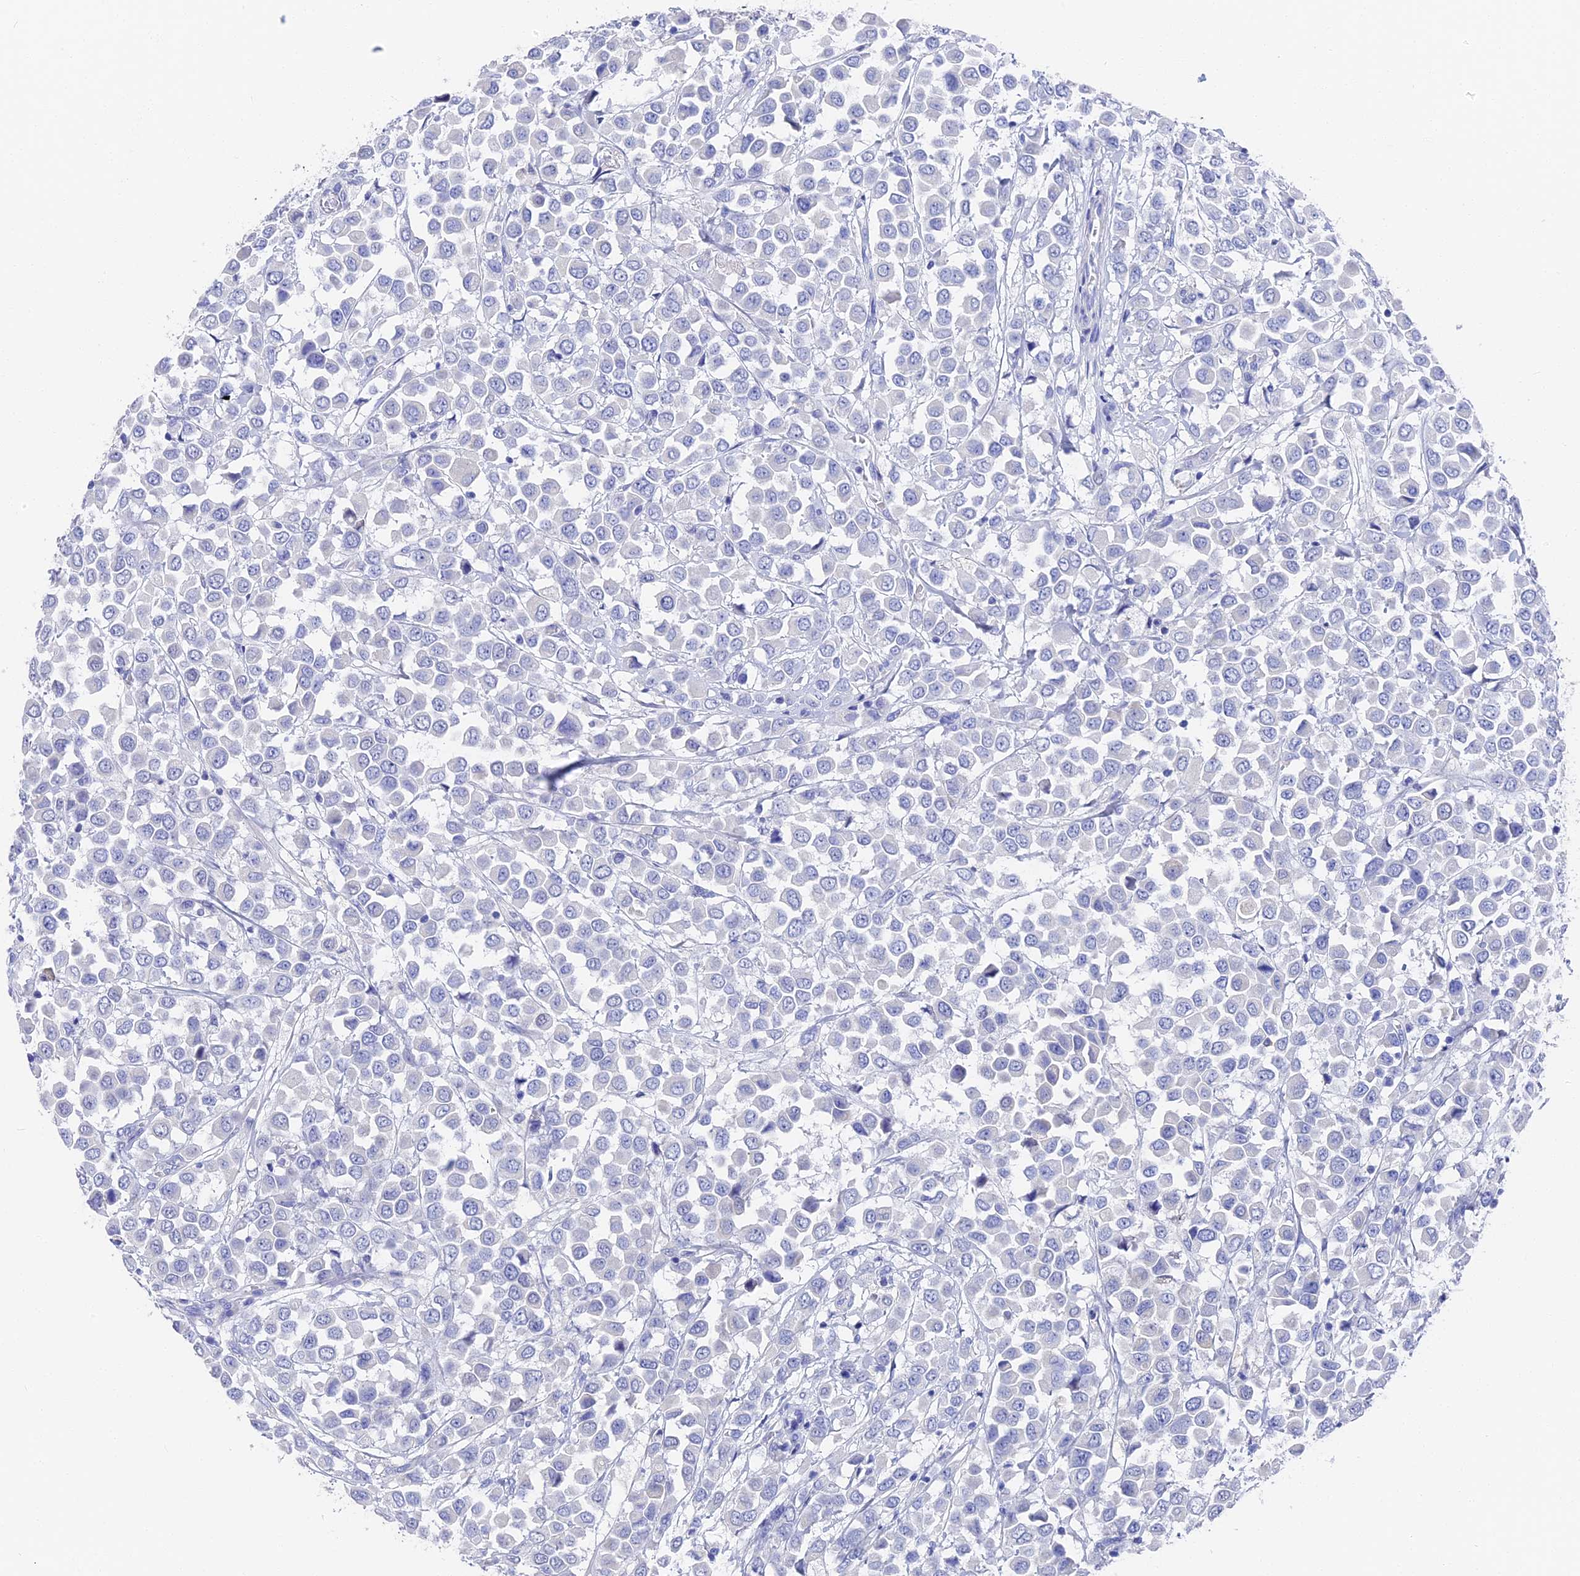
{"staining": {"intensity": "negative", "quantity": "none", "location": "none"}, "tissue": "breast cancer", "cell_type": "Tumor cells", "image_type": "cancer", "snomed": [{"axis": "morphology", "description": "Duct carcinoma"}, {"axis": "topography", "description": "Breast"}], "caption": "The image displays no staining of tumor cells in breast cancer.", "gene": "VPS33B", "patient": {"sex": "female", "age": 61}}